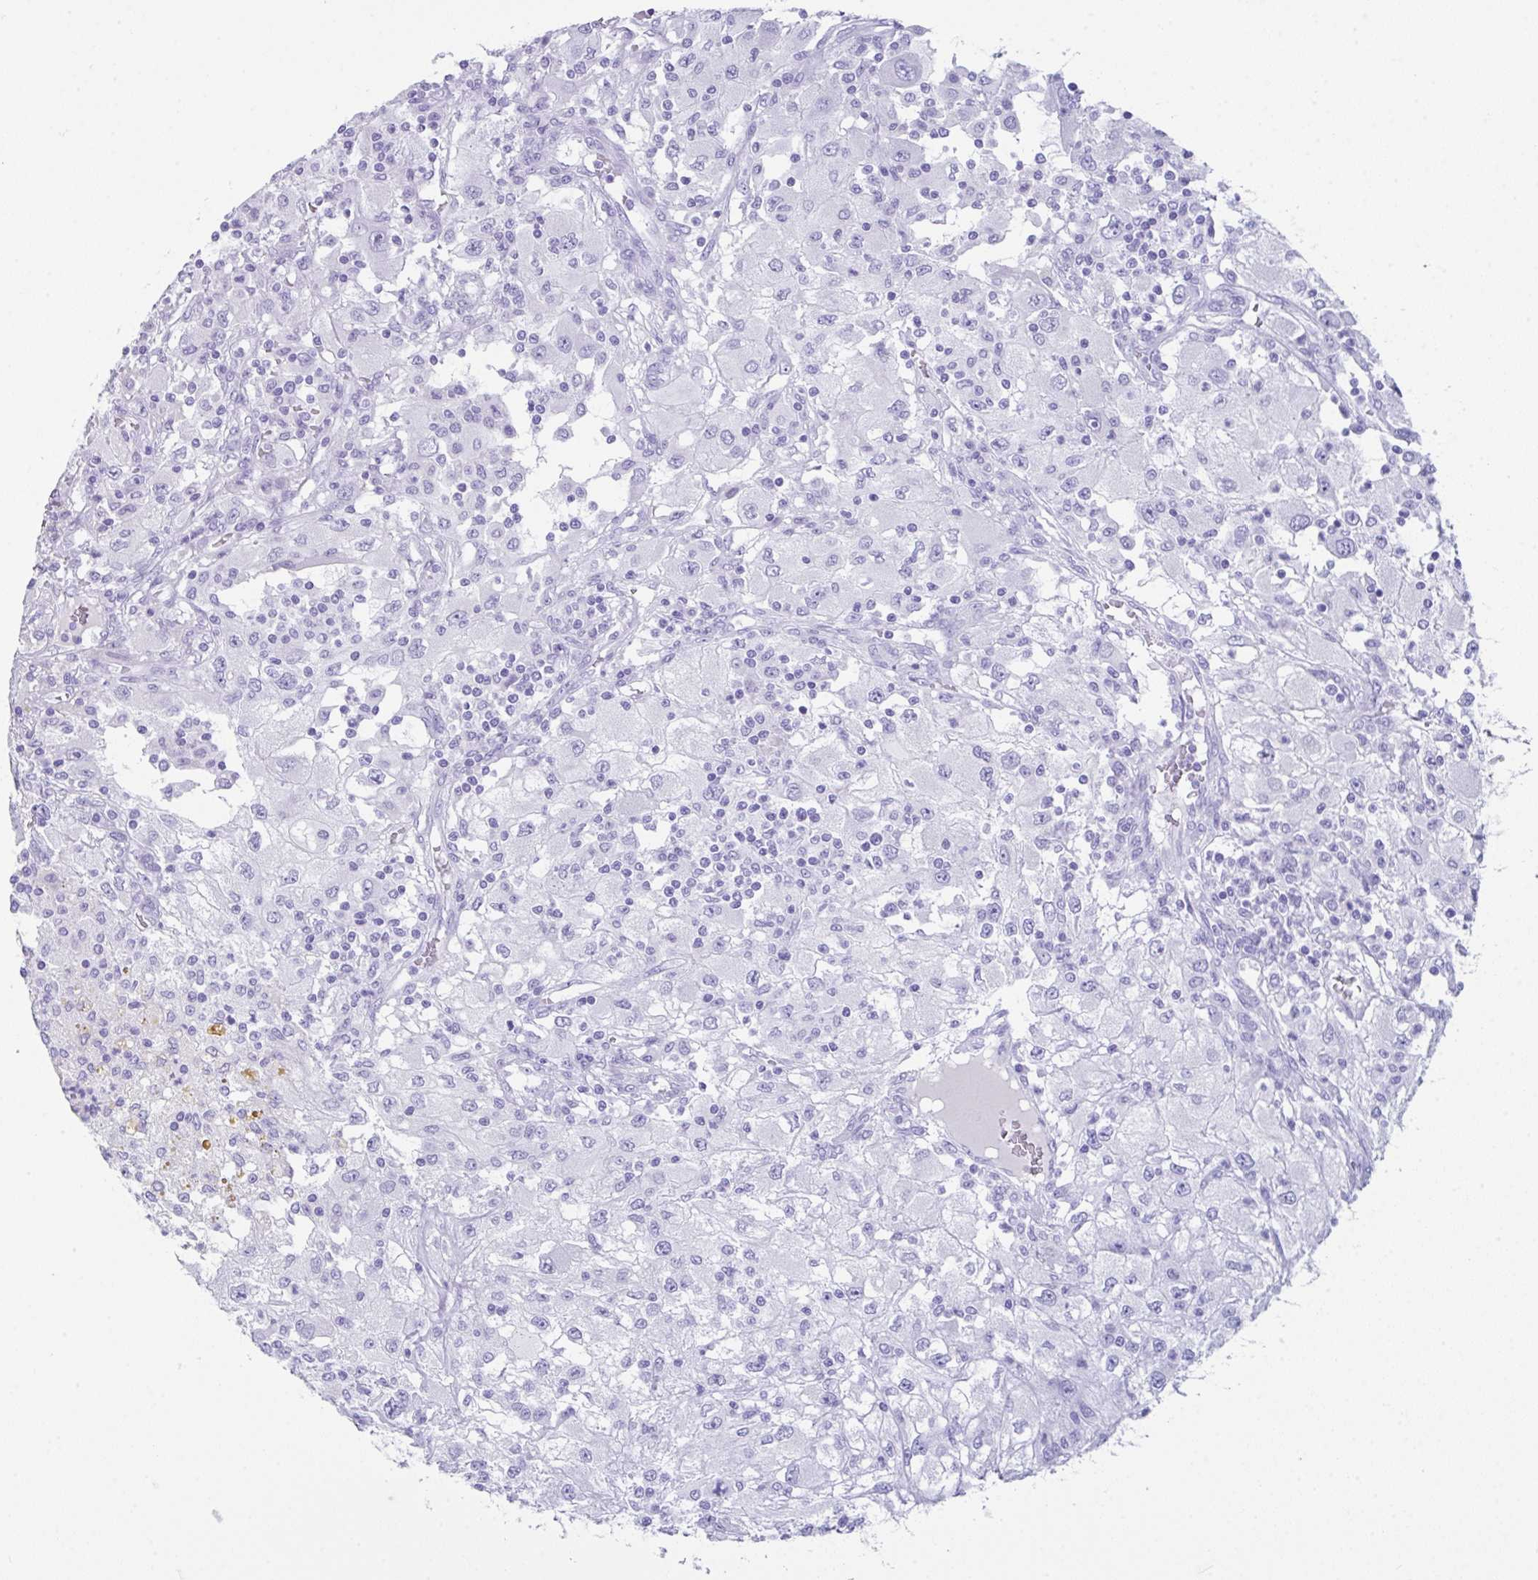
{"staining": {"intensity": "negative", "quantity": "none", "location": "none"}, "tissue": "renal cancer", "cell_type": "Tumor cells", "image_type": "cancer", "snomed": [{"axis": "morphology", "description": "Adenocarcinoma, NOS"}, {"axis": "topography", "description": "Kidney"}], "caption": "This is a image of IHC staining of renal cancer, which shows no staining in tumor cells.", "gene": "LGALS4", "patient": {"sex": "female", "age": 67}}